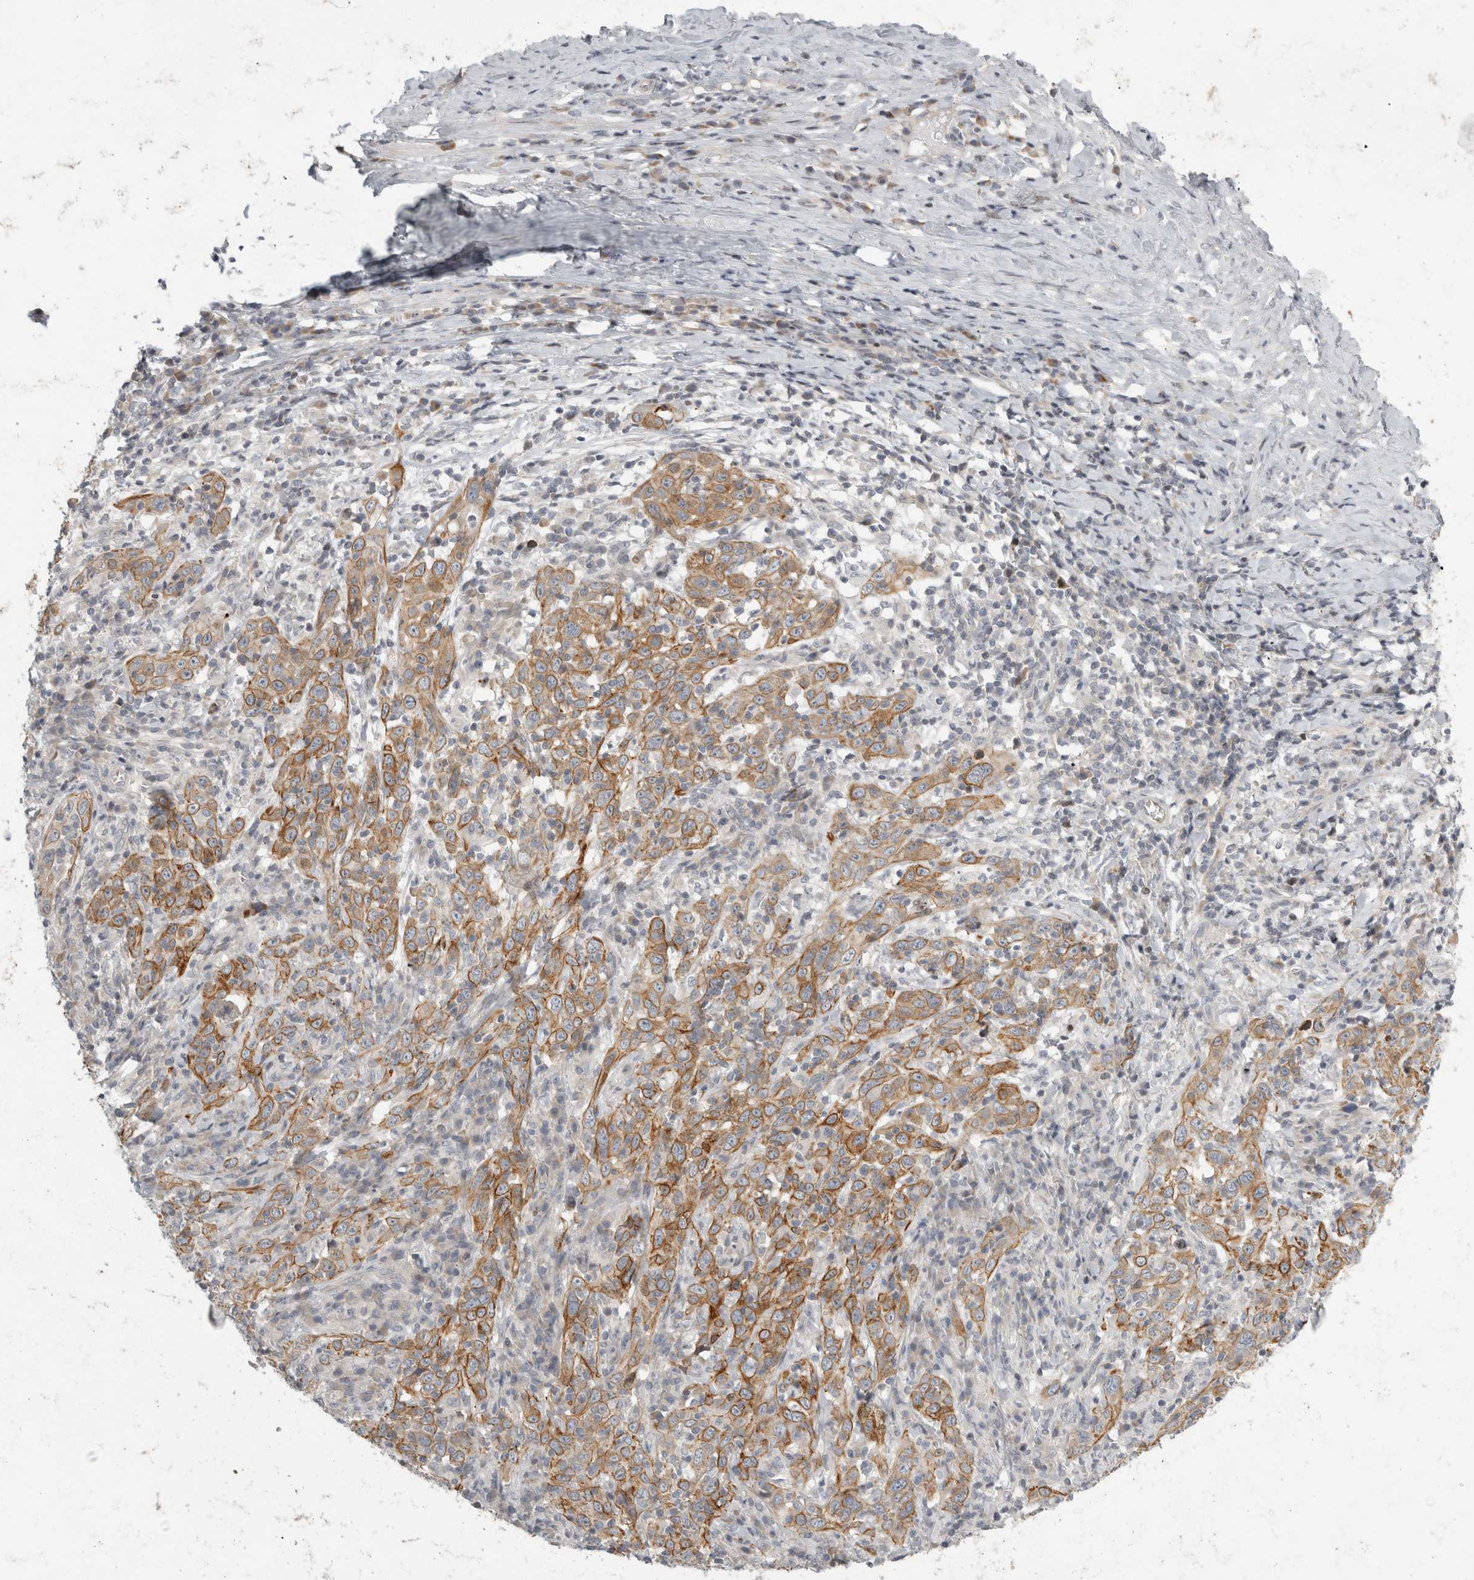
{"staining": {"intensity": "moderate", "quantity": ">75%", "location": "cytoplasmic/membranous"}, "tissue": "cervical cancer", "cell_type": "Tumor cells", "image_type": "cancer", "snomed": [{"axis": "morphology", "description": "Squamous cell carcinoma, NOS"}, {"axis": "topography", "description": "Cervix"}], "caption": "Cervical cancer (squamous cell carcinoma) was stained to show a protein in brown. There is medium levels of moderate cytoplasmic/membranous positivity in approximately >75% of tumor cells.", "gene": "UTP25", "patient": {"sex": "female", "age": 46}}